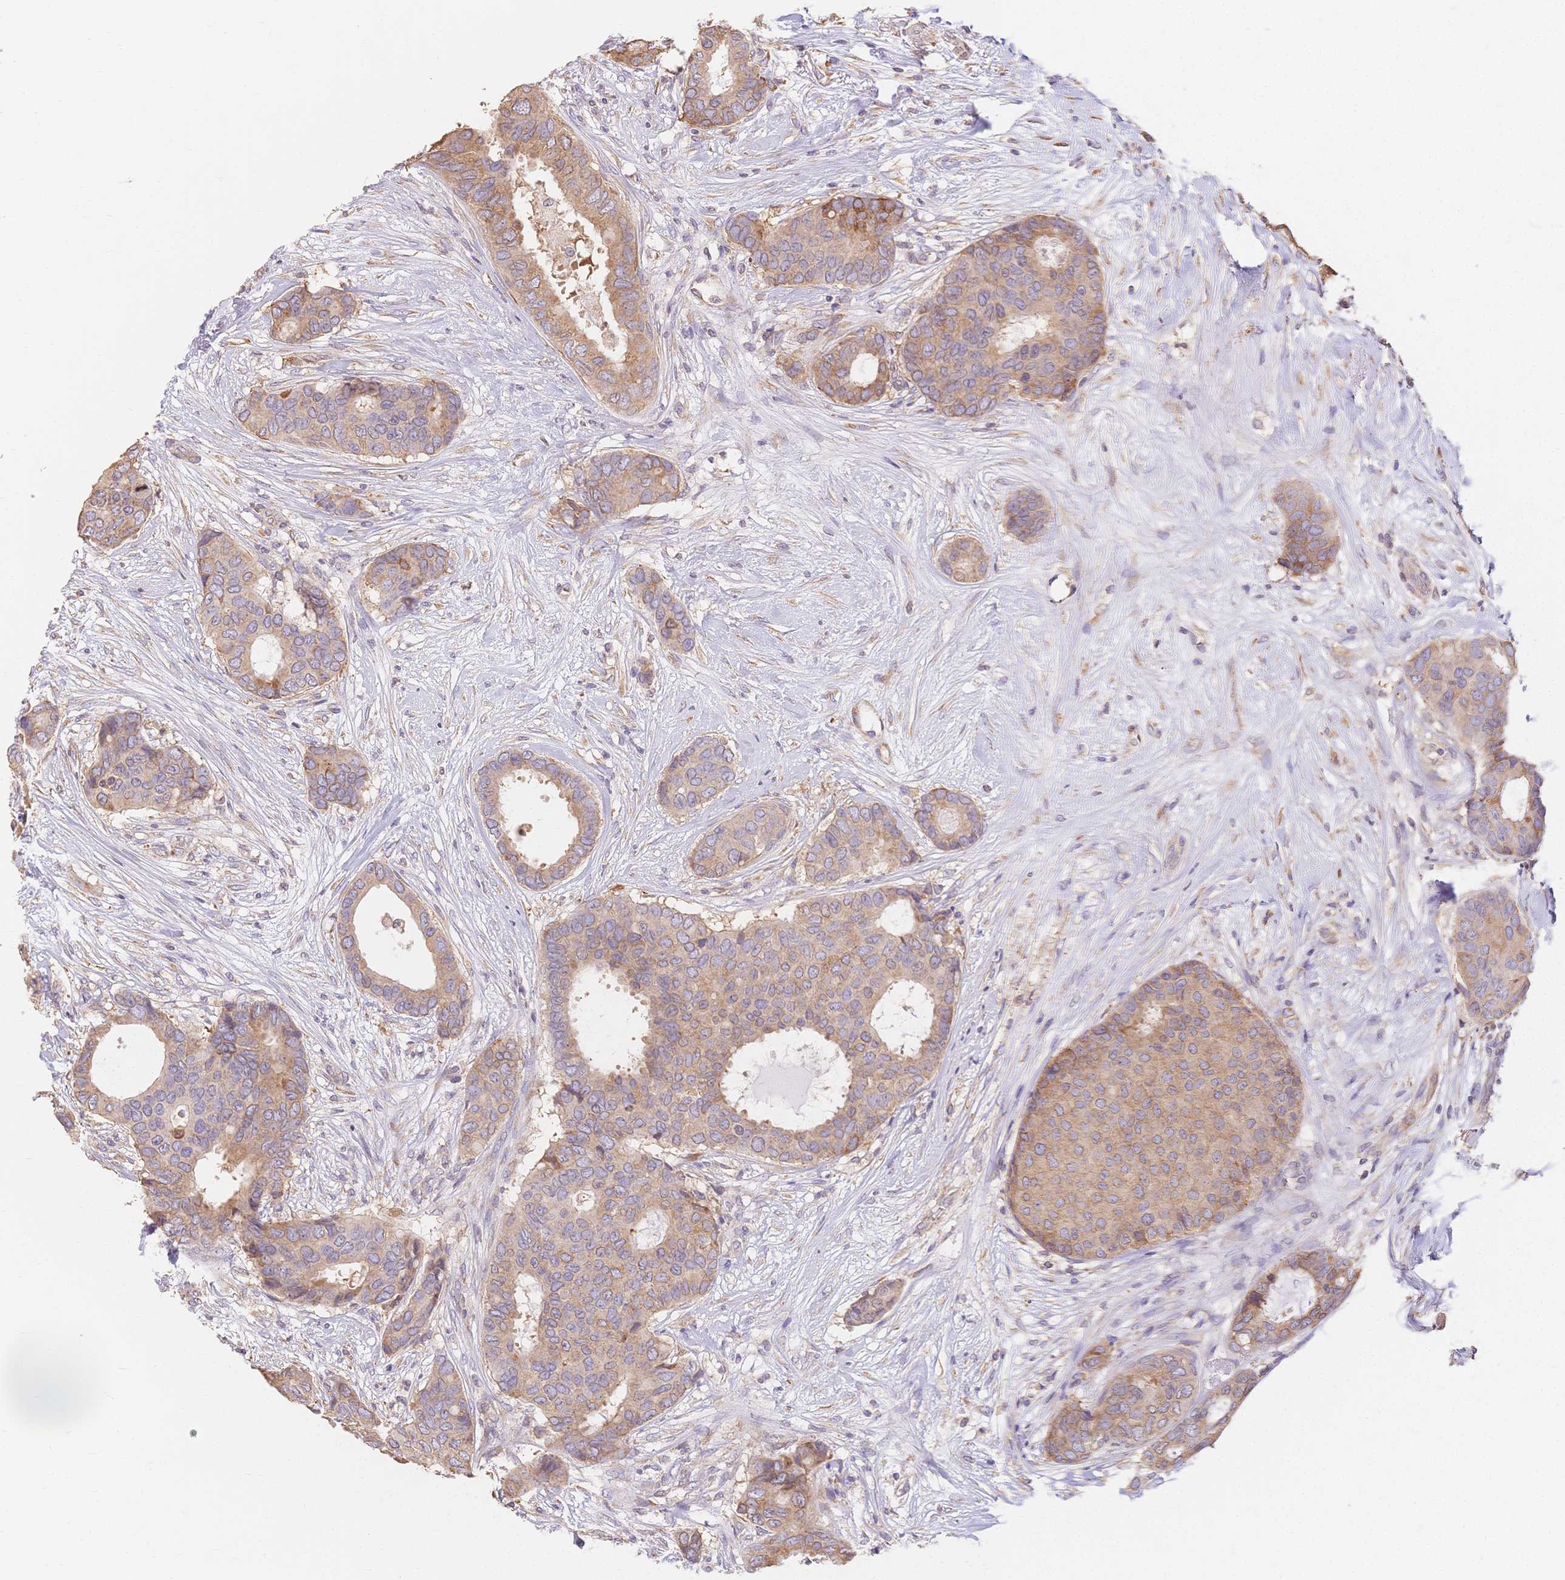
{"staining": {"intensity": "weak", "quantity": "25%-75%", "location": "cytoplasmic/membranous"}, "tissue": "breast cancer", "cell_type": "Tumor cells", "image_type": "cancer", "snomed": [{"axis": "morphology", "description": "Duct carcinoma"}, {"axis": "topography", "description": "Breast"}], "caption": "Immunohistochemistry (IHC) of breast cancer (invasive ductal carcinoma) reveals low levels of weak cytoplasmic/membranous staining in approximately 25%-75% of tumor cells. (IHC, brightfield microscopy, high magnification).", "gene": "HS3ST5", "patient": {"sex": "female", "age": 75}}